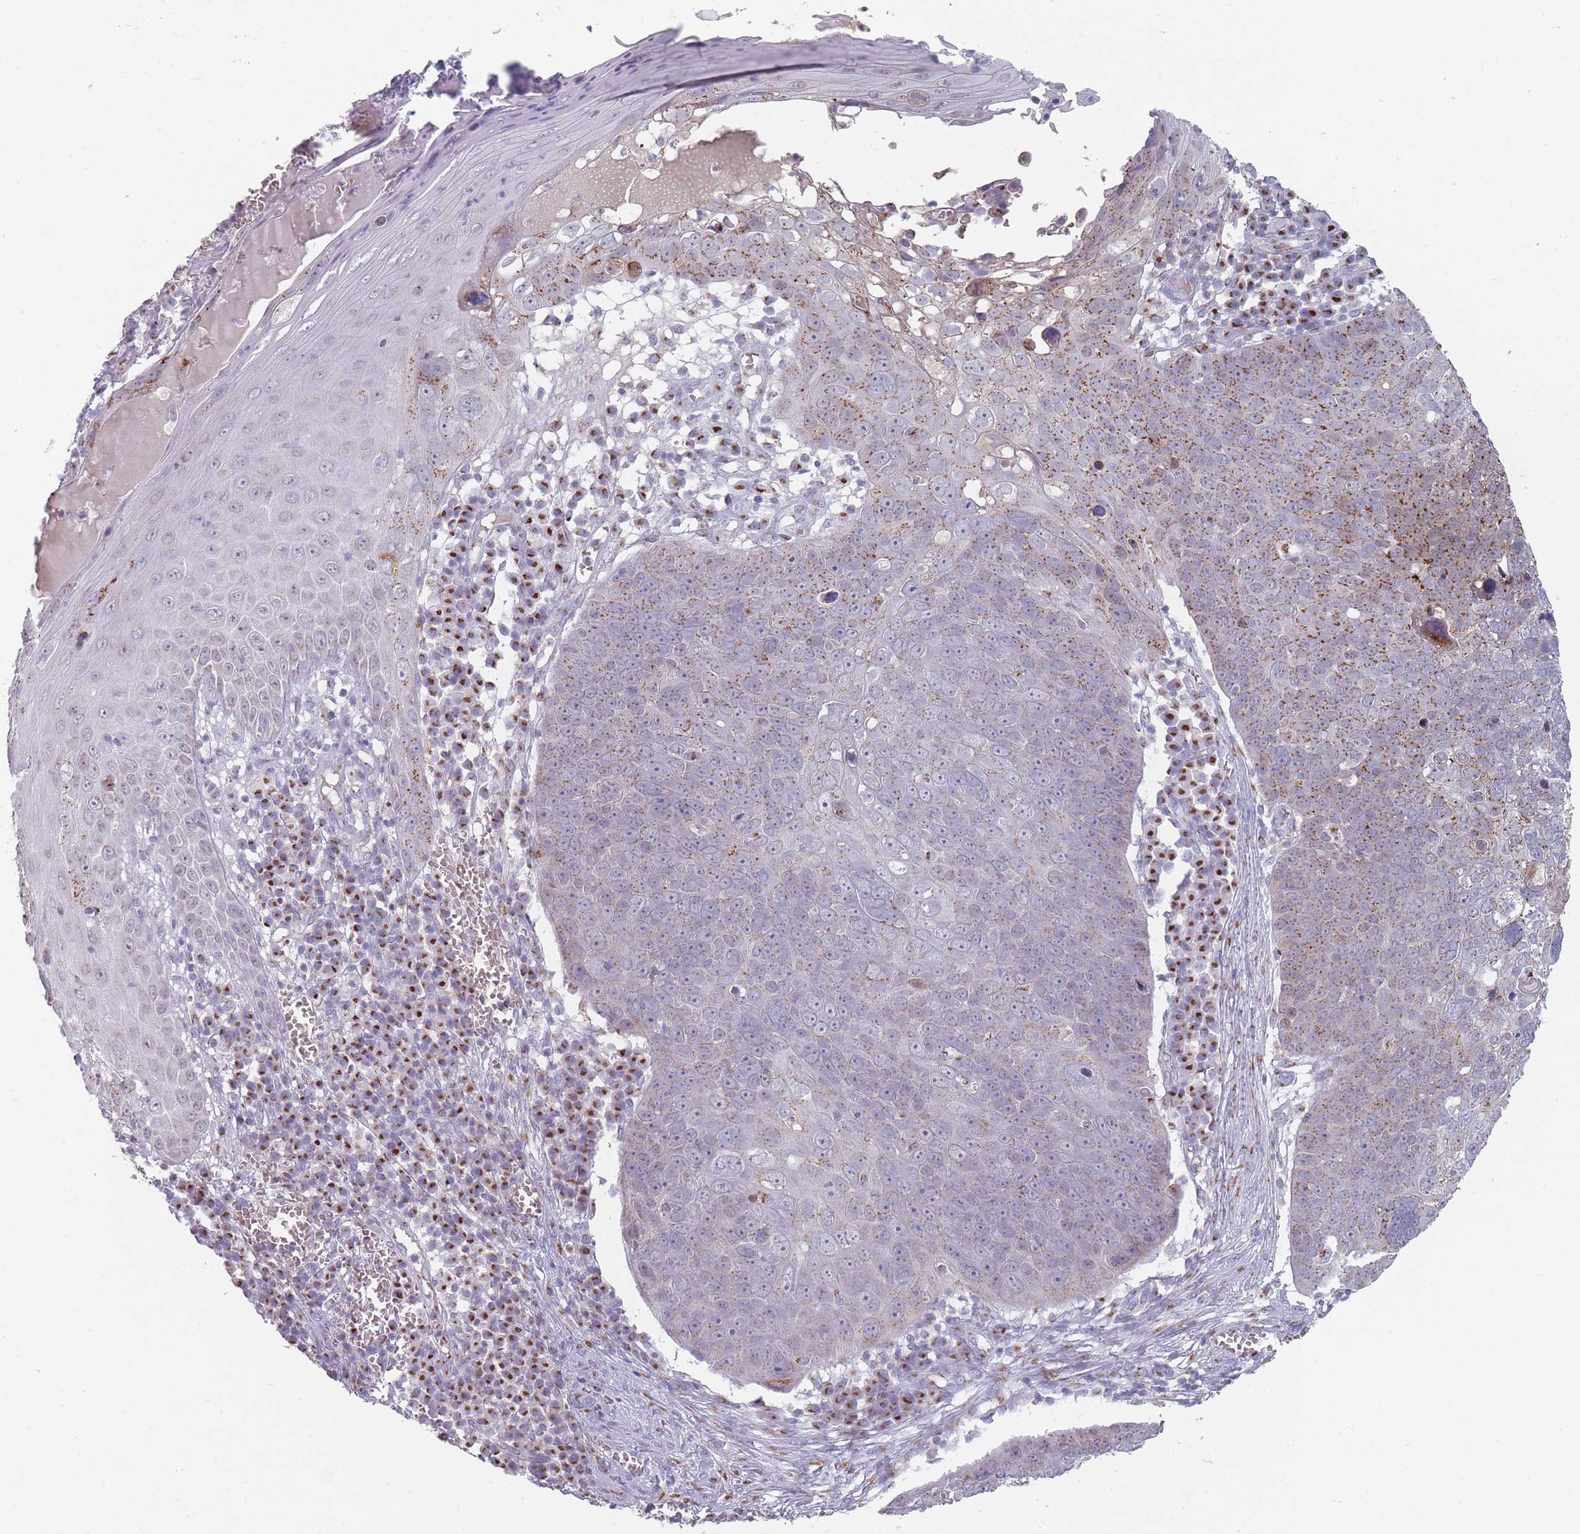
{"staining": {"intensity": "moderate", "quantity": "25%-75%", "location": "cytoplasmic/membranous"}, "tissue": "skin cancer", "cell_type": "Tumor cells", "image_type": "cancer", "snomed": [{"axis": "morphology", "description": "Squamous cell carcinoma, NOS"}, {"axis": "topography", "description": "Skin"}], "caption": "About 25%-75% of tumor cells in skin cancer exhibit moderate cytoplasmic/membranous protein positivity as visualized by brown immunohistochemical staining.", "gene": "MAN1B1", "patient": {"sex": "male", "age": 71}}